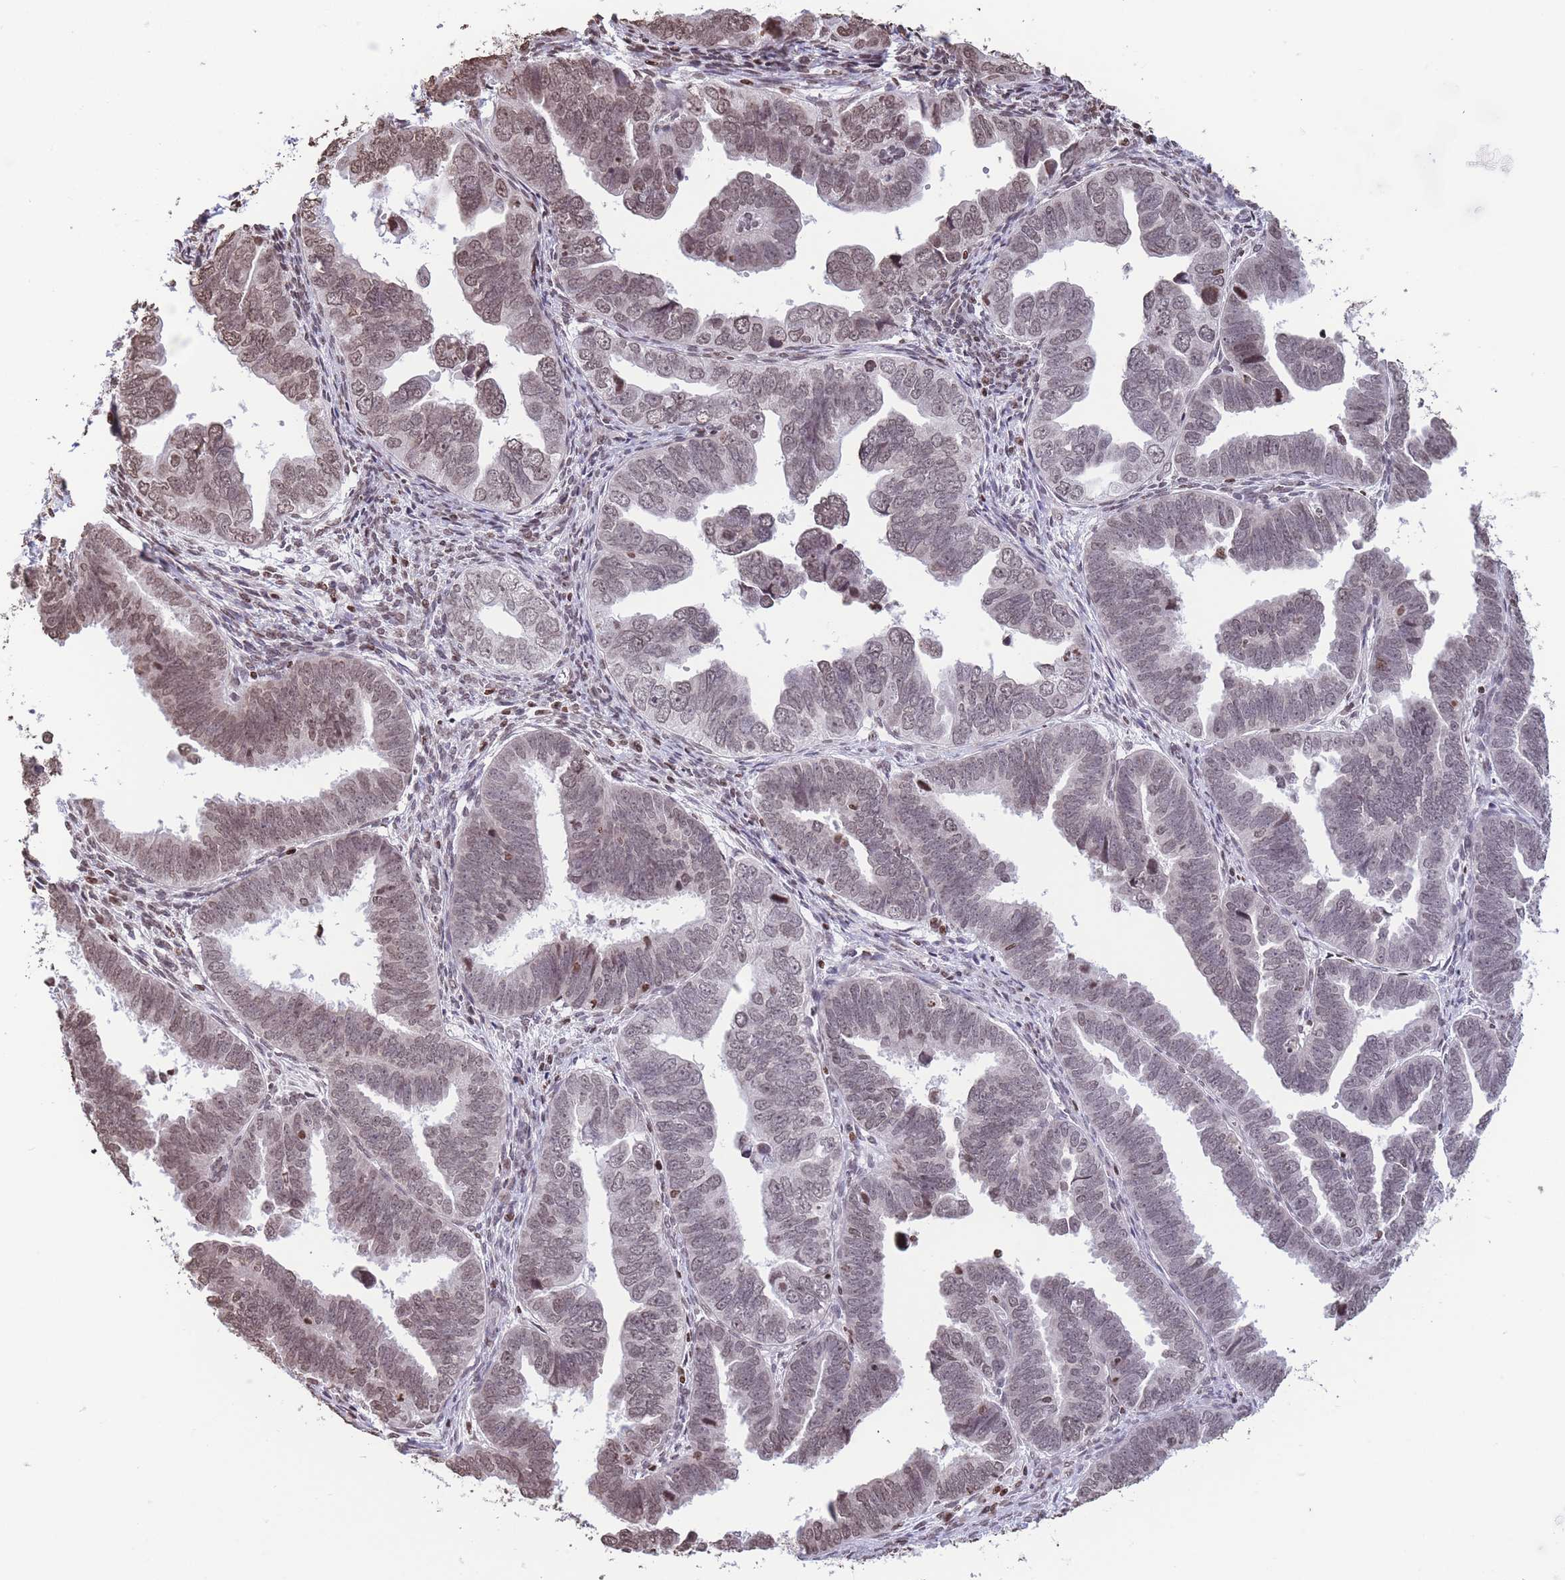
{"staining": {"intensity": "moderate", "quantity": ">75%", "location": "nuclear"}, "tissue": "endometrial cancer", "cell_type": "Tumor cells", "image_type": "cancer", "snomed": [{"axis": "morphology", "description": "Adenocarcinoma, NOS"}, {"axis": "topography", "description": "Endometrium"}], "caption": "Human endometrial cancer (adenocarcinoma) stained with a brown dye reveals moderate nuclear positive staining in about >75% of tumor cells.", "gene": "H2BC11", "patient": {"sex": "female", "age": 75}}